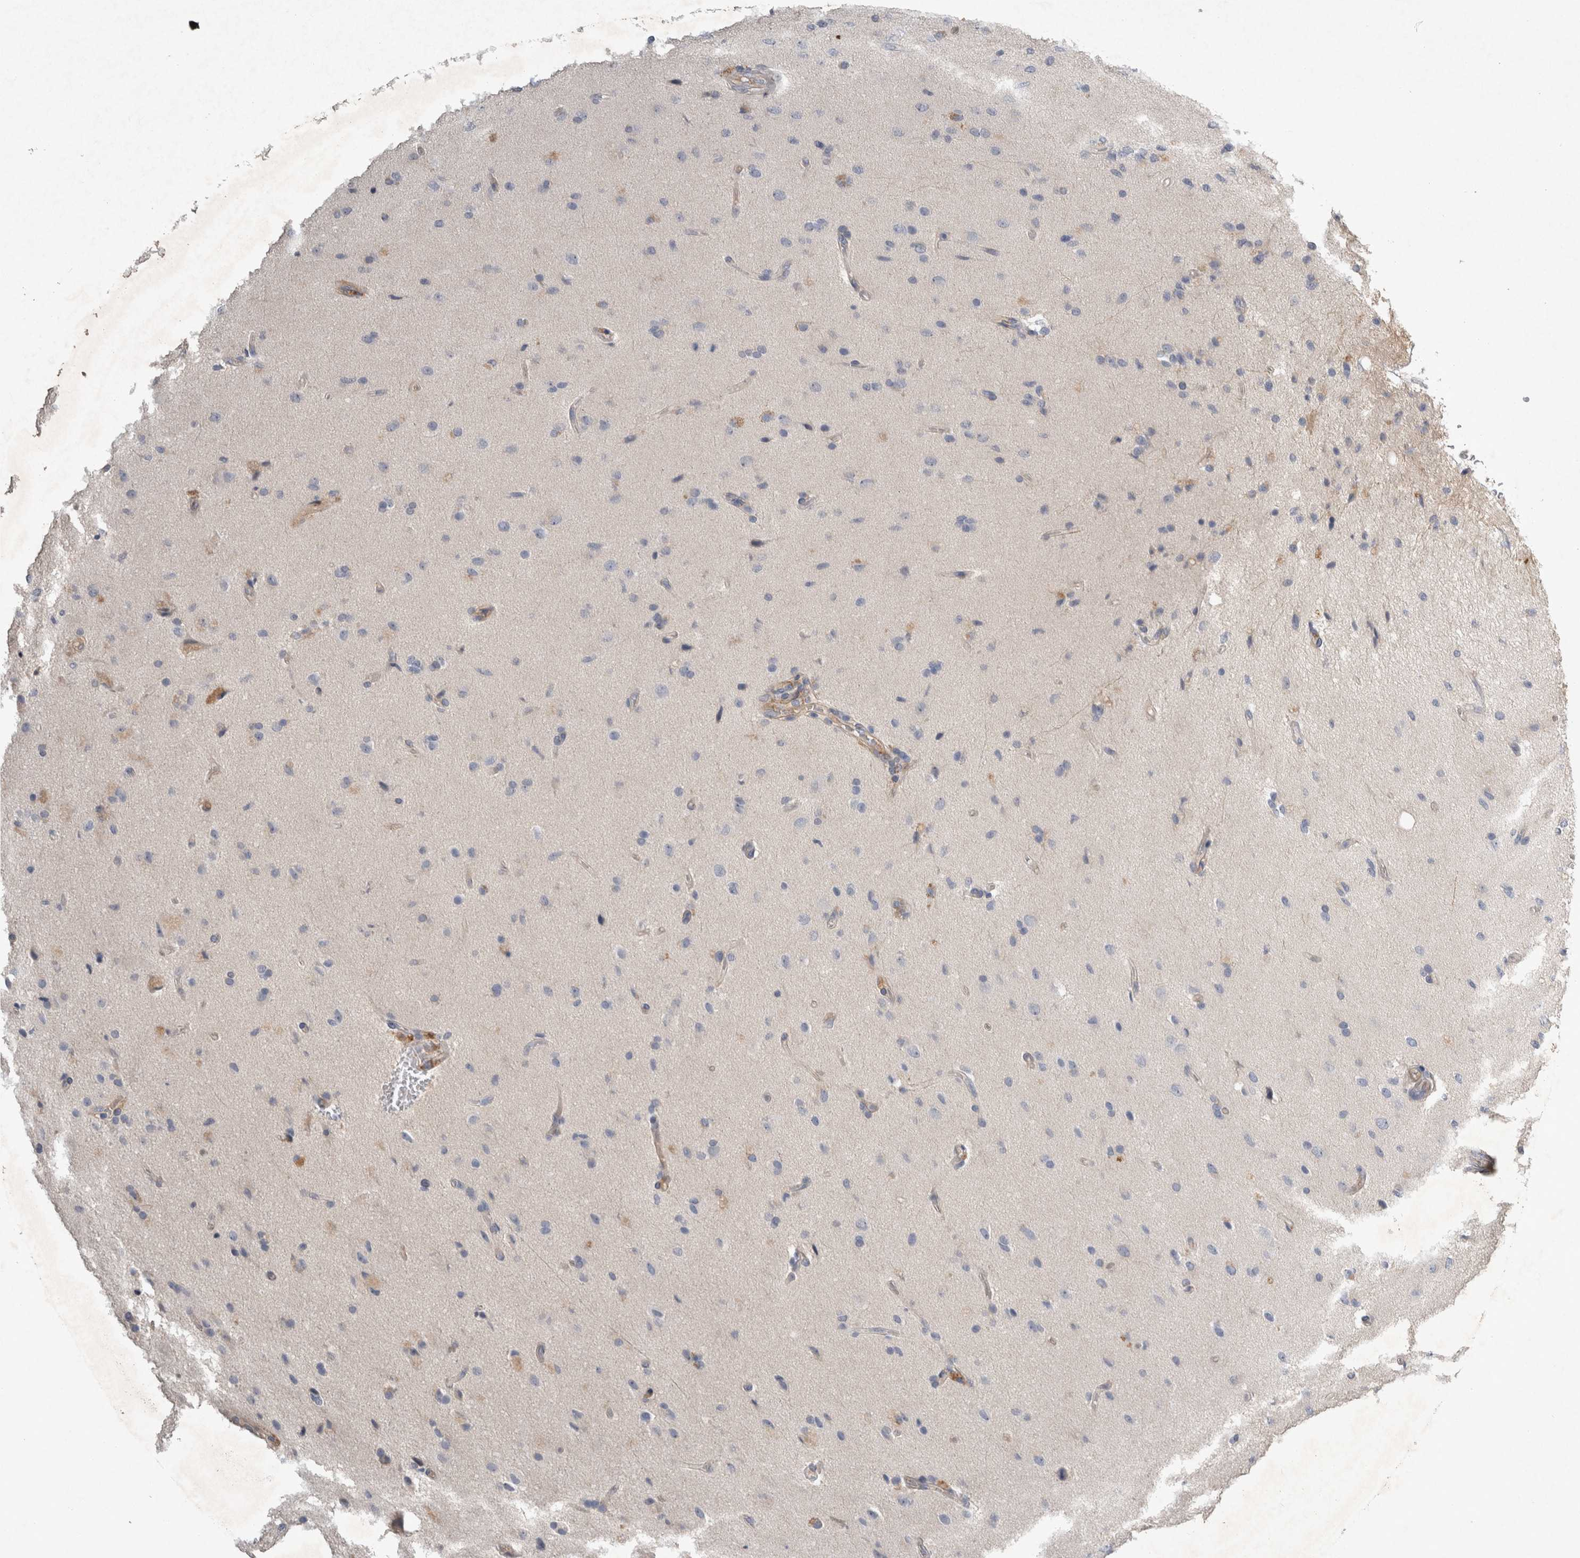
{"staining": {"intensity": "negative", "quantity": "none", "location": "none"}, "tissue": "glioma", "cell_type": "Tumor cells", "image_type": "cancer", "snomed": [{"axis": "morphology", "description": "Glioma, malignant, High grade"}, {"axis": "topography", "description": "Brain"}], "caption": "Immunohistochemistry photomicrograph of neoplastic tissue: human malignant glioma (high-grade) stained with DAB (3,3'-diaminobenzidine) demonstrates no significant protein expression in tumor cells.", "gene": "SLC22A11", "patient": {"sex": "male", "age": 72}}